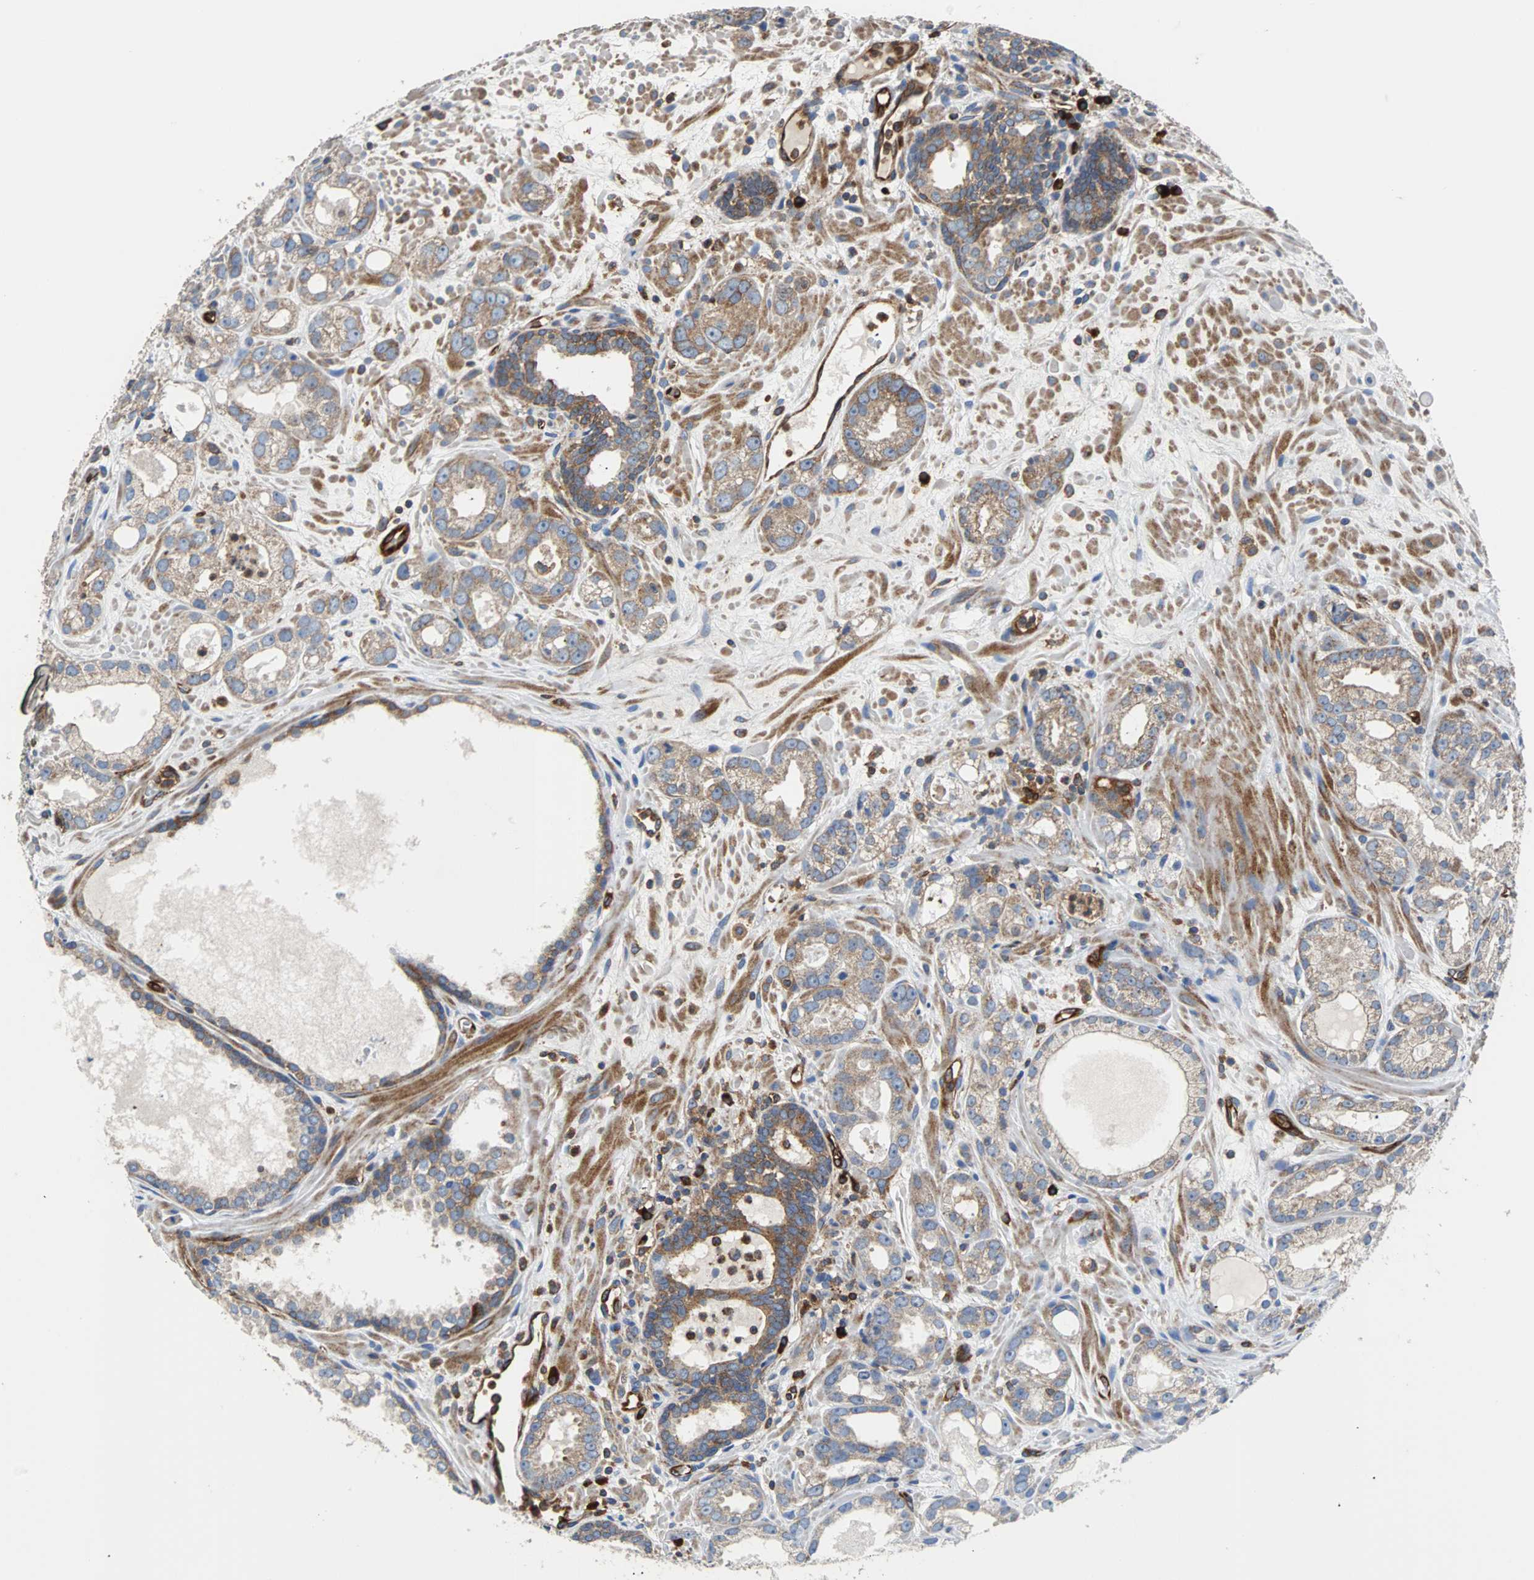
{"staining": {"intensity": "weak", "quantity": ">75%", "location": "cytoplasmic/membranous"}, "tissue": "prostate cancer", "cell_type": "Tumor cells", "image_type": "cancer", "snomed": [{"axis": "morphology", "description": "Adenocarcinoma, Low grade"}, {"axis": "topography", "description": "Prostate"}], "caption": "Protein staining of prostate cancer tissue exhibits weak cytoplasmic/membranous positivity in approximately >75% of tumor cells.", "gene": "PLCG2", "patient": {"sex": "male", "age": 57}}